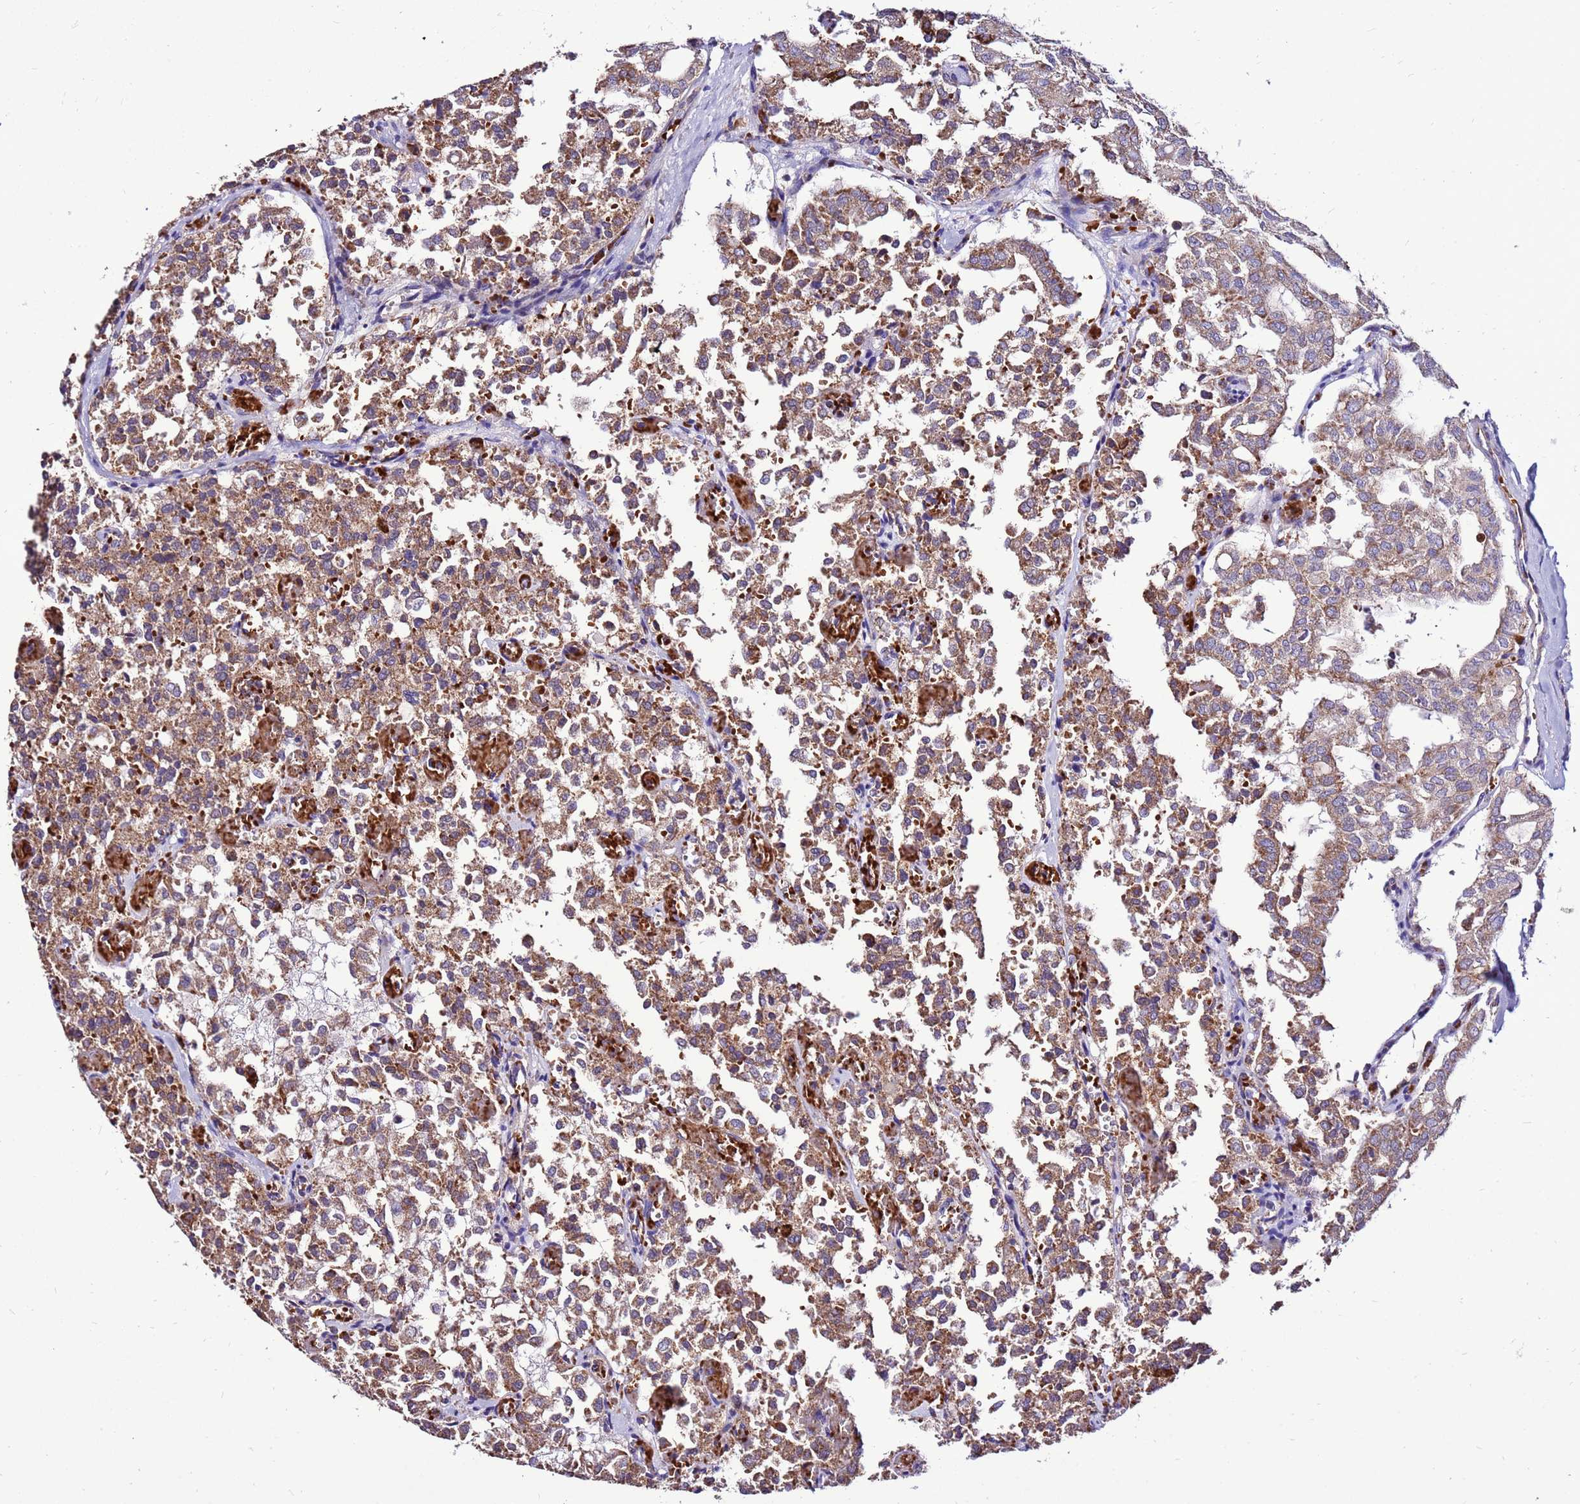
{"staining": {"intensity": "moderate", "quantity": "25%-75%", "location": "cytoplasmic/membranous"}, "tissue": "thyroid cancer", "cell_type": "Tumor cells", "image_type": "cancer", "snomed": [{"axis": "morphology", "description": "Follicular adenoma carcinoma, NOS"}, {"axis": "topography", "description": "Thyroid gland"}], "caption": "Tumor cells reveal medium levels of moderate cytoplasmic/membranous positivity in about 25%-75% of cells in human follicular adenoma carcinoma (thyroid).", "gene": "SPSB3", "patient": {"sex": "male", "age": 75}}